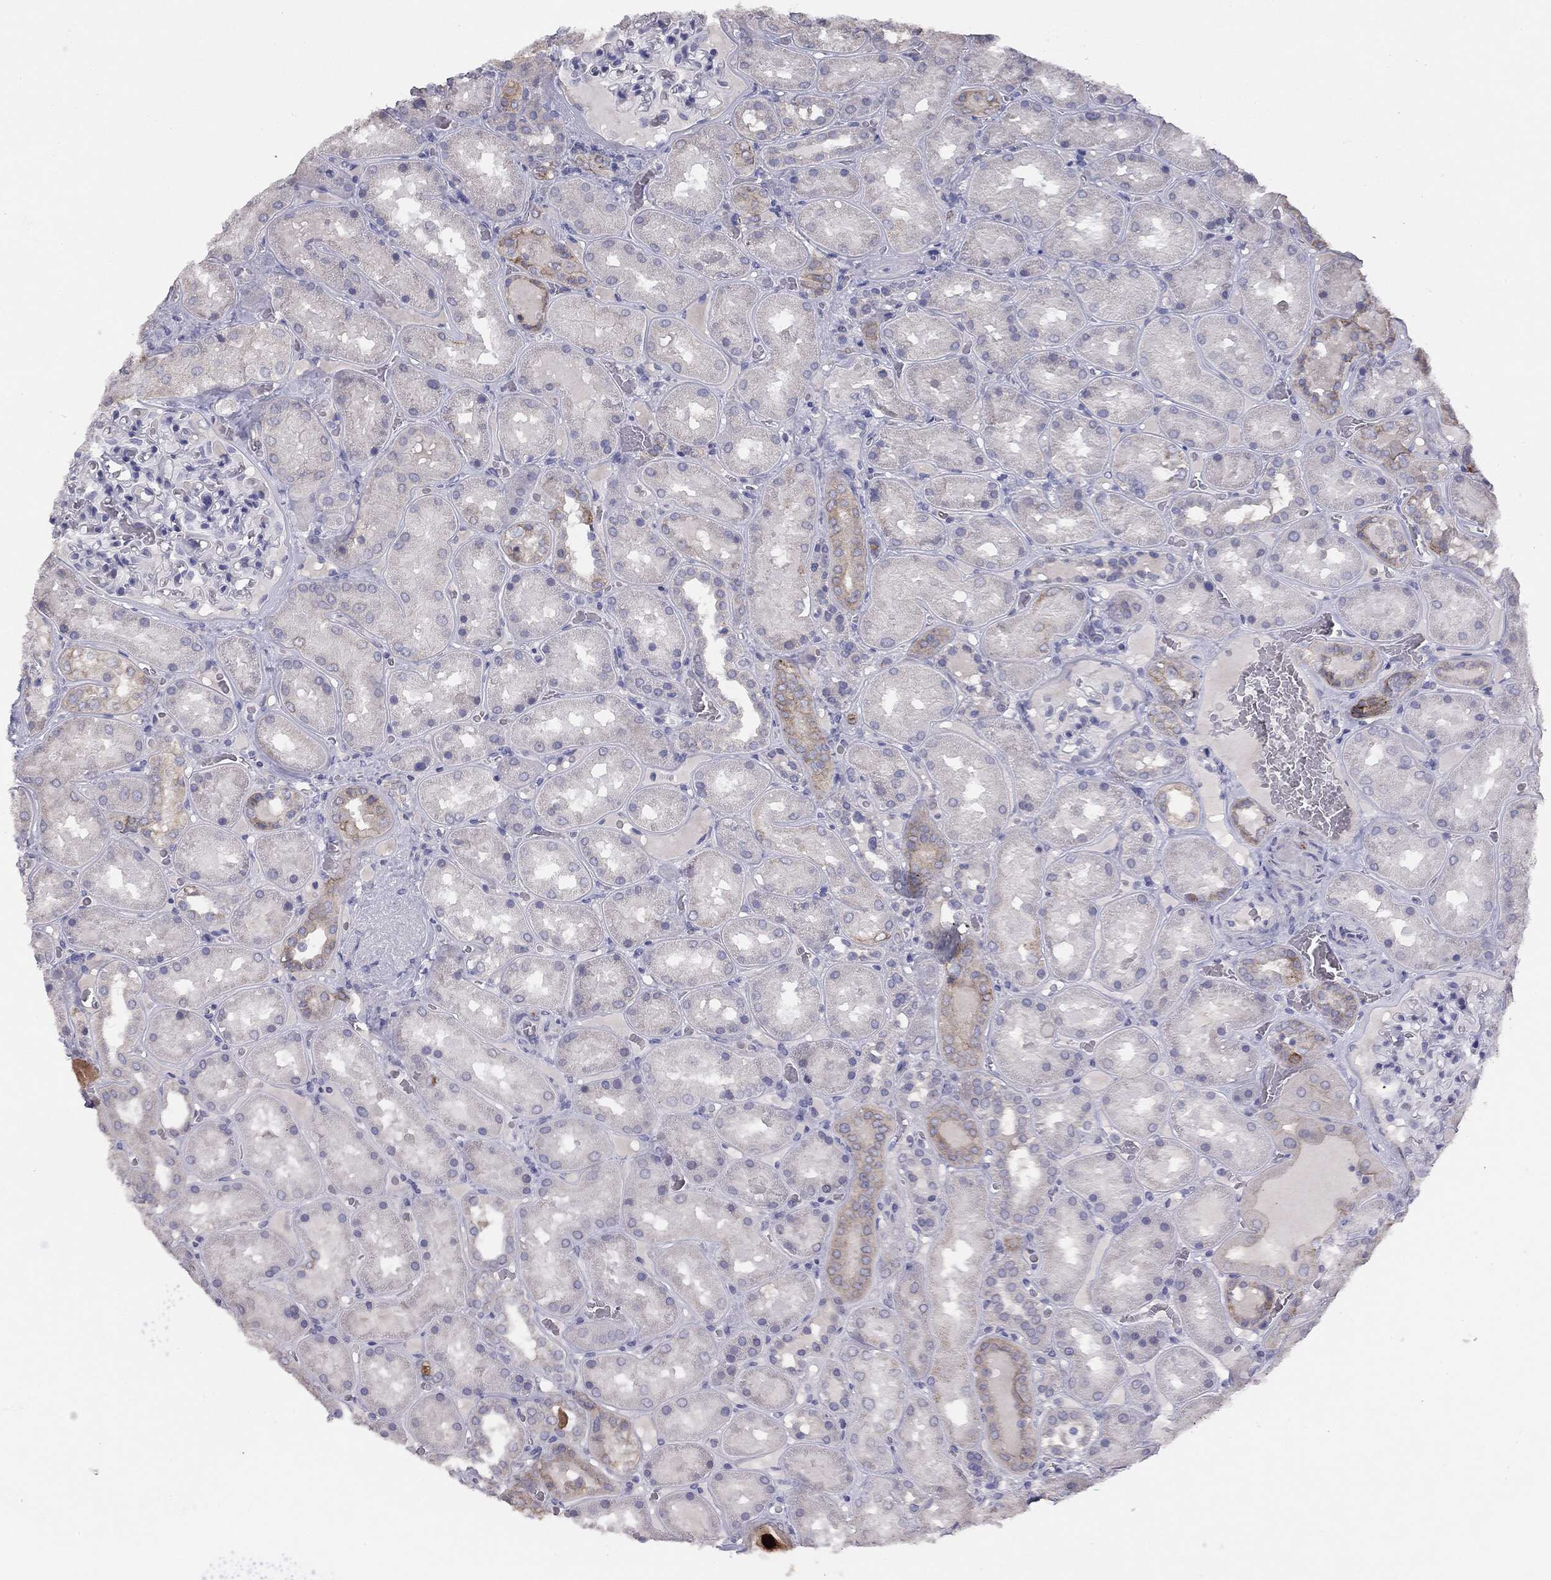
{"staining": {"intensity": "negative", "quantity": "none", "location": "none"}, "tissue": "kidney", "cell_type": "Cells in glomeruli", "image_type": "normal", "snomed": [{"axis": "morphology", "description": "Normal tissue, NOS"}, {"axis": "topography", "description": "Kidney"}], "caption": "IHC photomicrograph of unremarkable human kidney stained for a protein (brown), which displays no staining in cells in glomeruli.", "gene": "MUC1", "patient": {"sex": "male", "age": 73}}